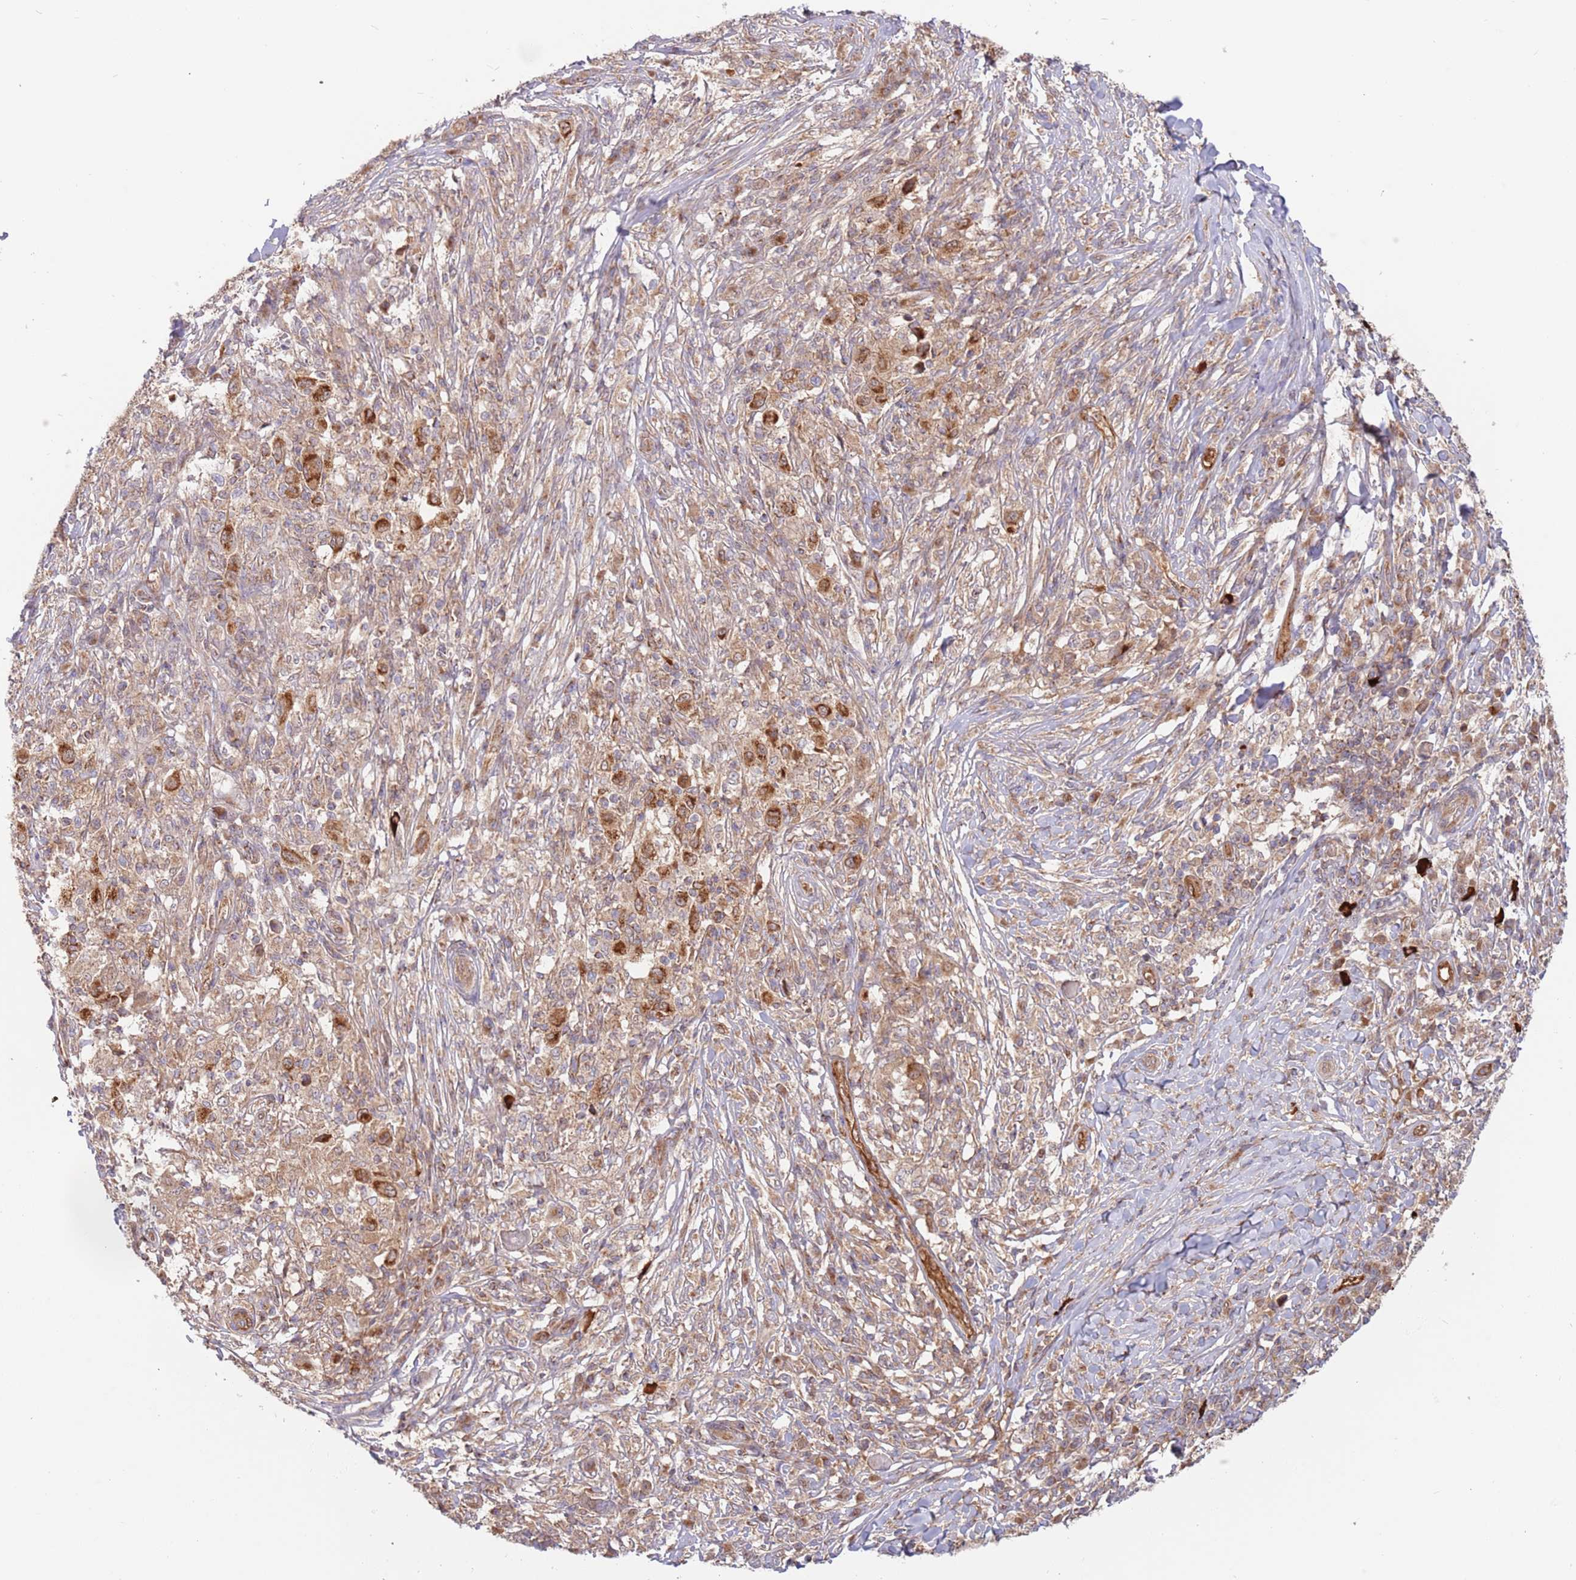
{"staining": {"intensity": "moderate", "quantity": "25%-75%", "location": "cytoplasmic/membranous"}, "tissue": "melanoma", "cell_type": "Tumor cells", "image_type": "cancer", "snomed": [{"axis": "morphology", "description": "Malignant melanoma, NOS"}, {"axis": "topography", "description": "Skin"}], "caption": "Melanoma stained for a protein reveals moderate cytoplasmic/membranous positivity in tumor cells.", "gene": "GUK1", "patient": {"sex": "male", "age": 66}}